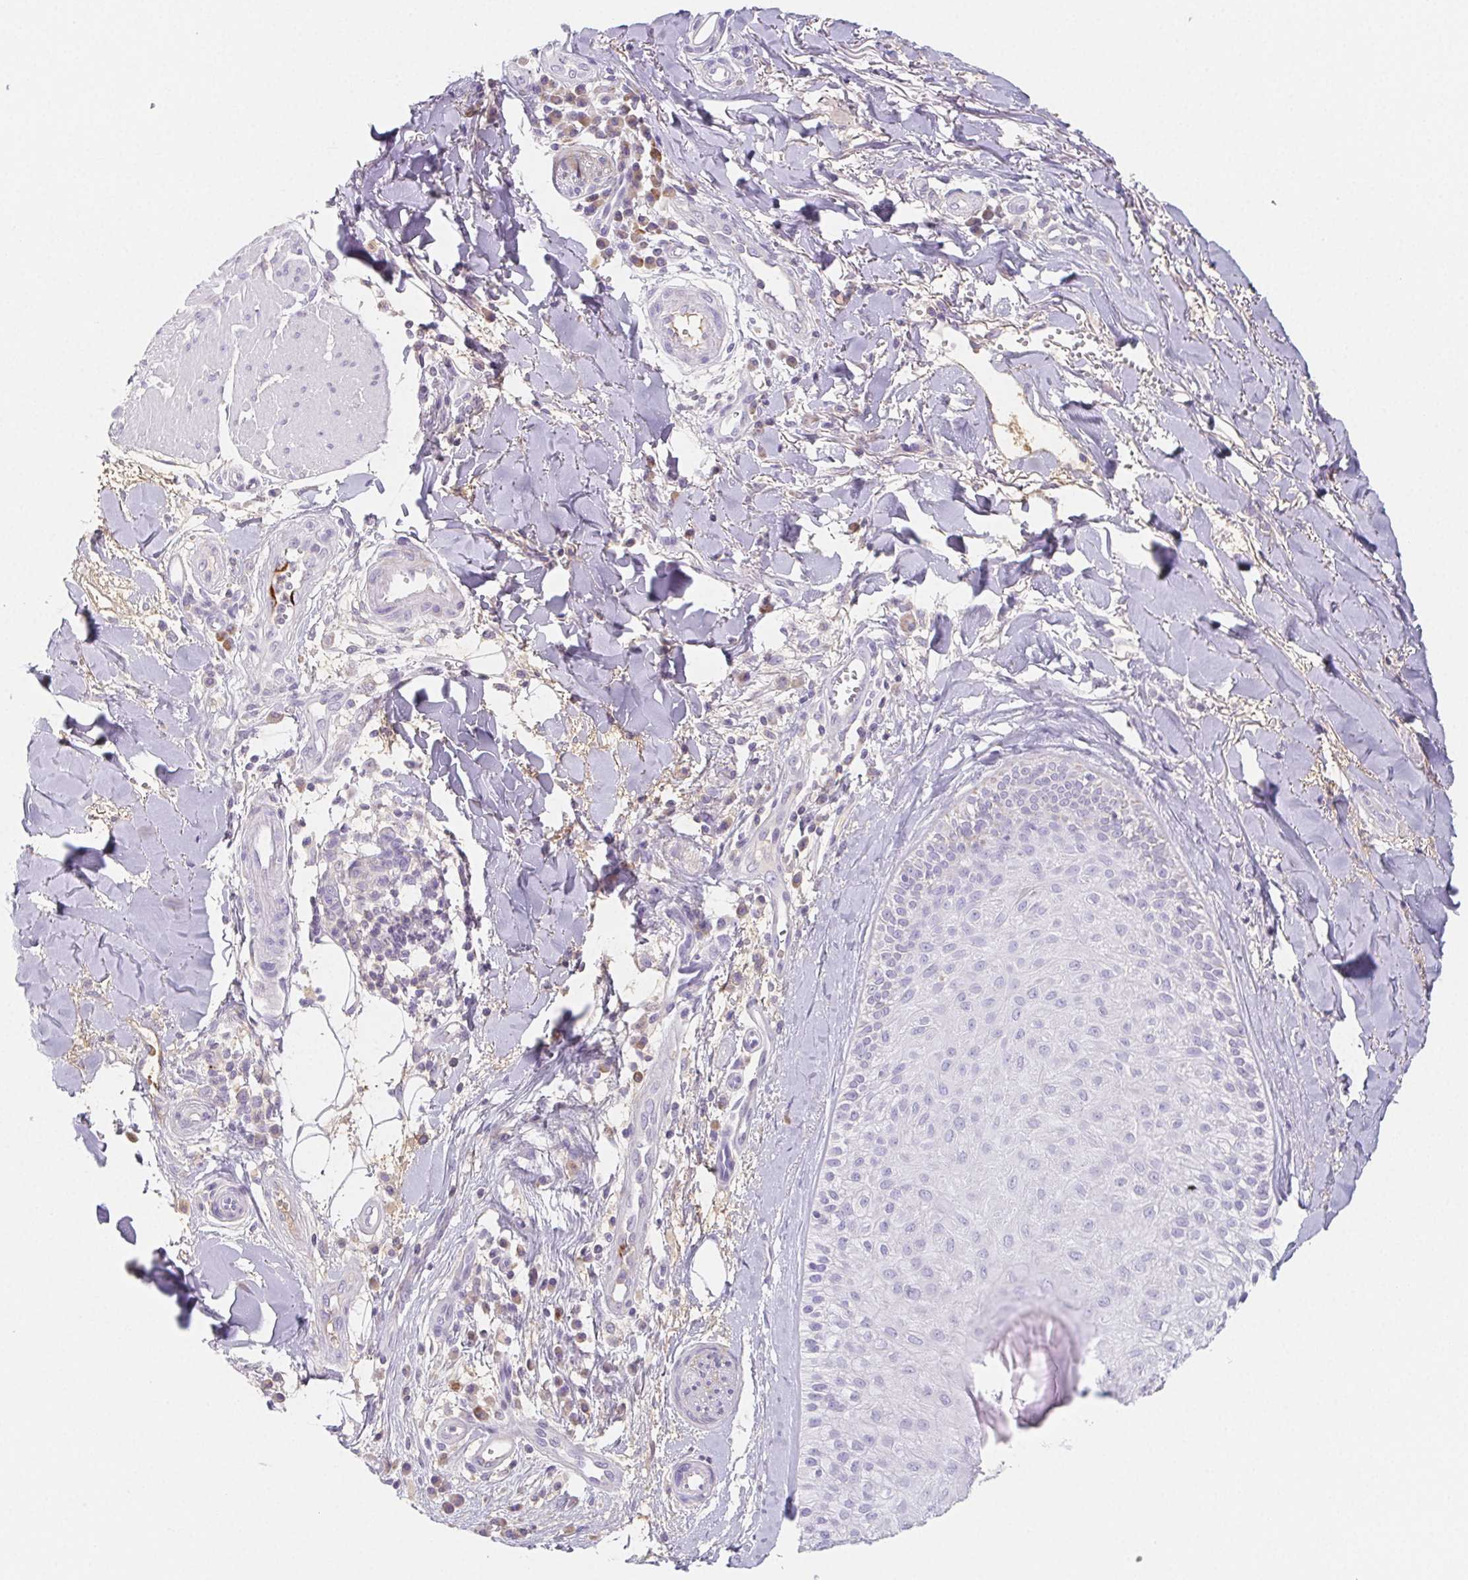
{"staining": {"intensity": "negative", "quantity": "none", "location": "none"}, "tissue": "melanoma", "cell_type": "Tumor cells", "image_type": "cancer", "snomed": [{"axis": "morphology", "description": "Malignant melanoma, NOS"}, {"axis": "topography", "description": "Skin"}], "caption": "DAB immunohistochemical staining of melanoma reveals no significant staining in tumor cells.", "gene": "ITIH2", "patient": {"sex": "male", "age": 48}}